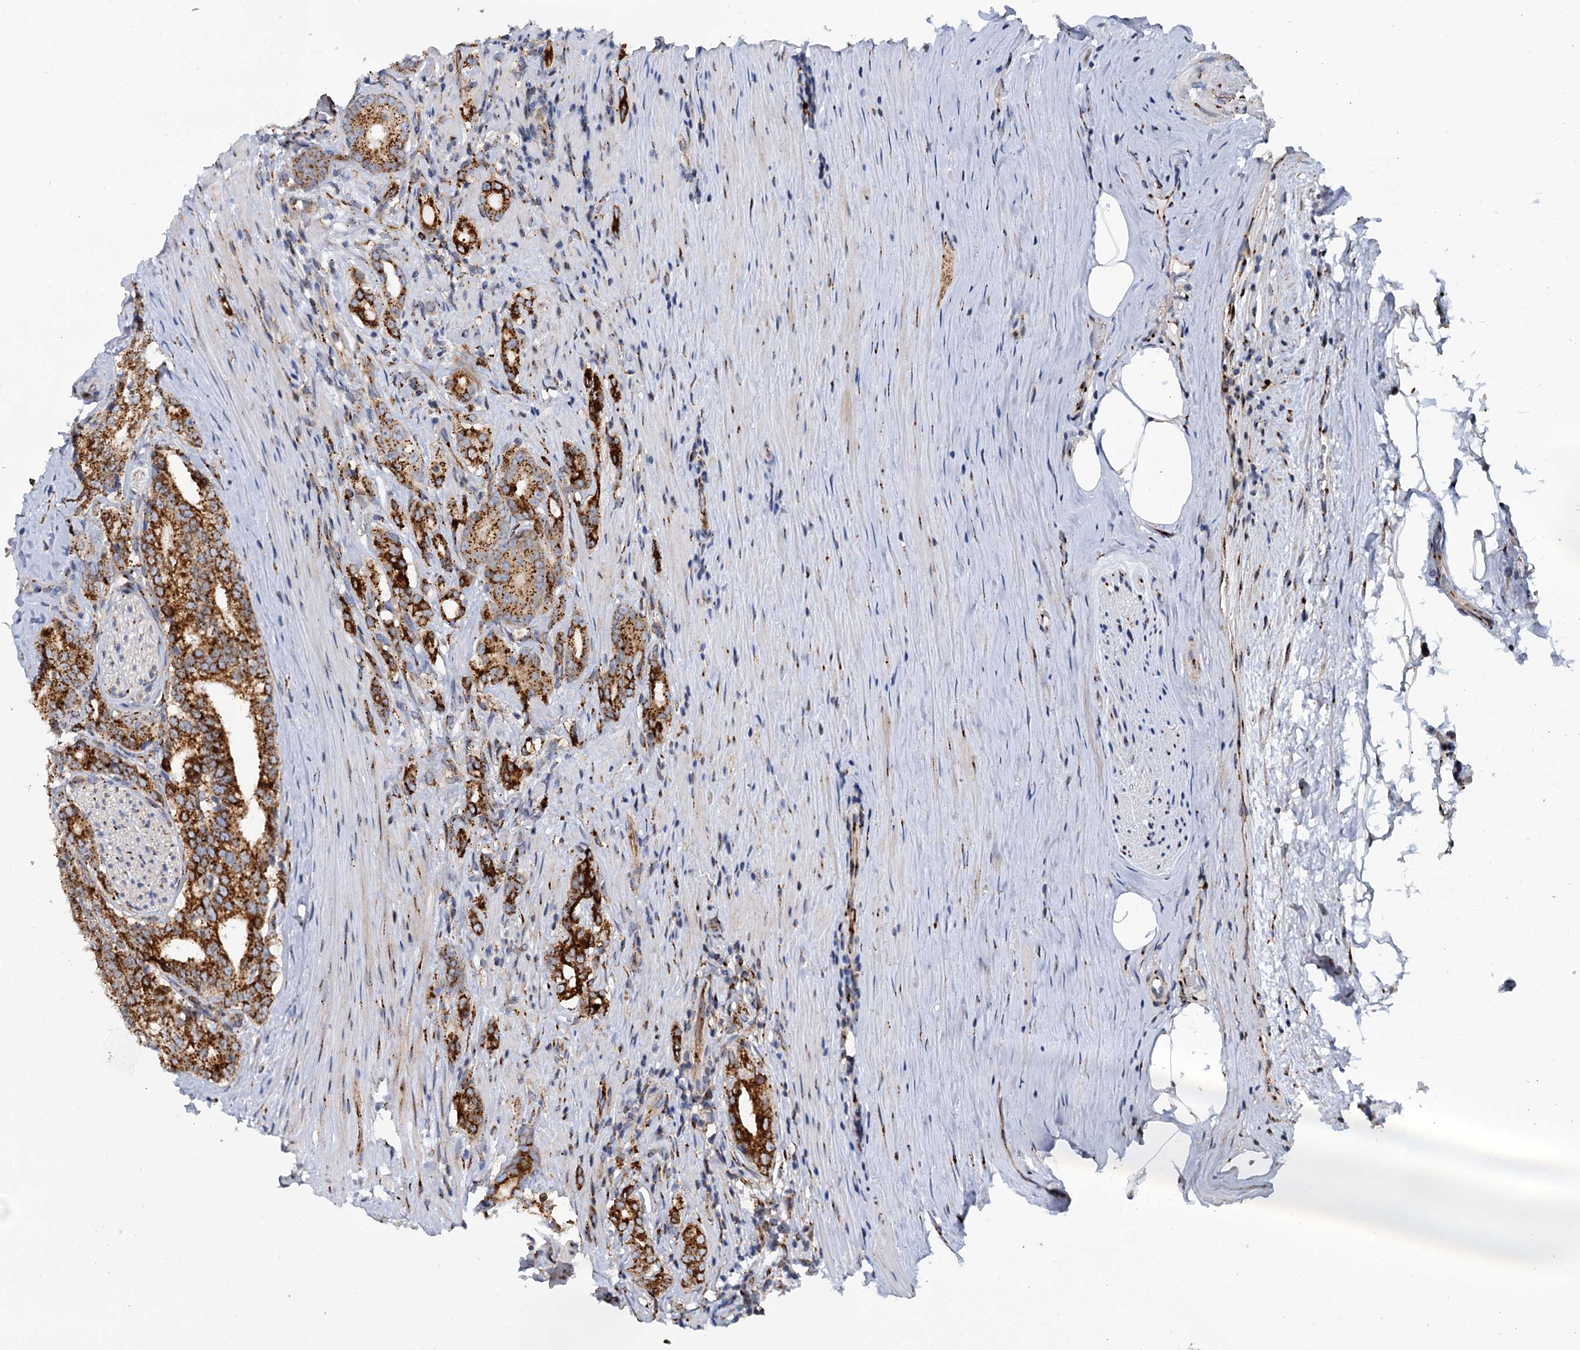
{"staining": {"intensity": "strong", "quantity": ">75%", "location": "cytoplasmic/membranous"}, "tissue": "prostate cancer", "cell_type": "Tumor cells", "image_type": "cancer", "snomed": [{"axis": "morphology", "description": "Adenocarcinoma, Low grade"}, {"axis": "topography", "description": "Prostate"}], "caption": "DAB (3,3'-diaminobenzidine) immunohistochemical staining of human prostate cancer (adenocarcinoma (low-grade)) reveals strong cytoplasmic/membranous protein positivity in approximately >75% of tumor cells.", "gene": "SUPT20H", "patient": {"sex": "male", "age": 71}}